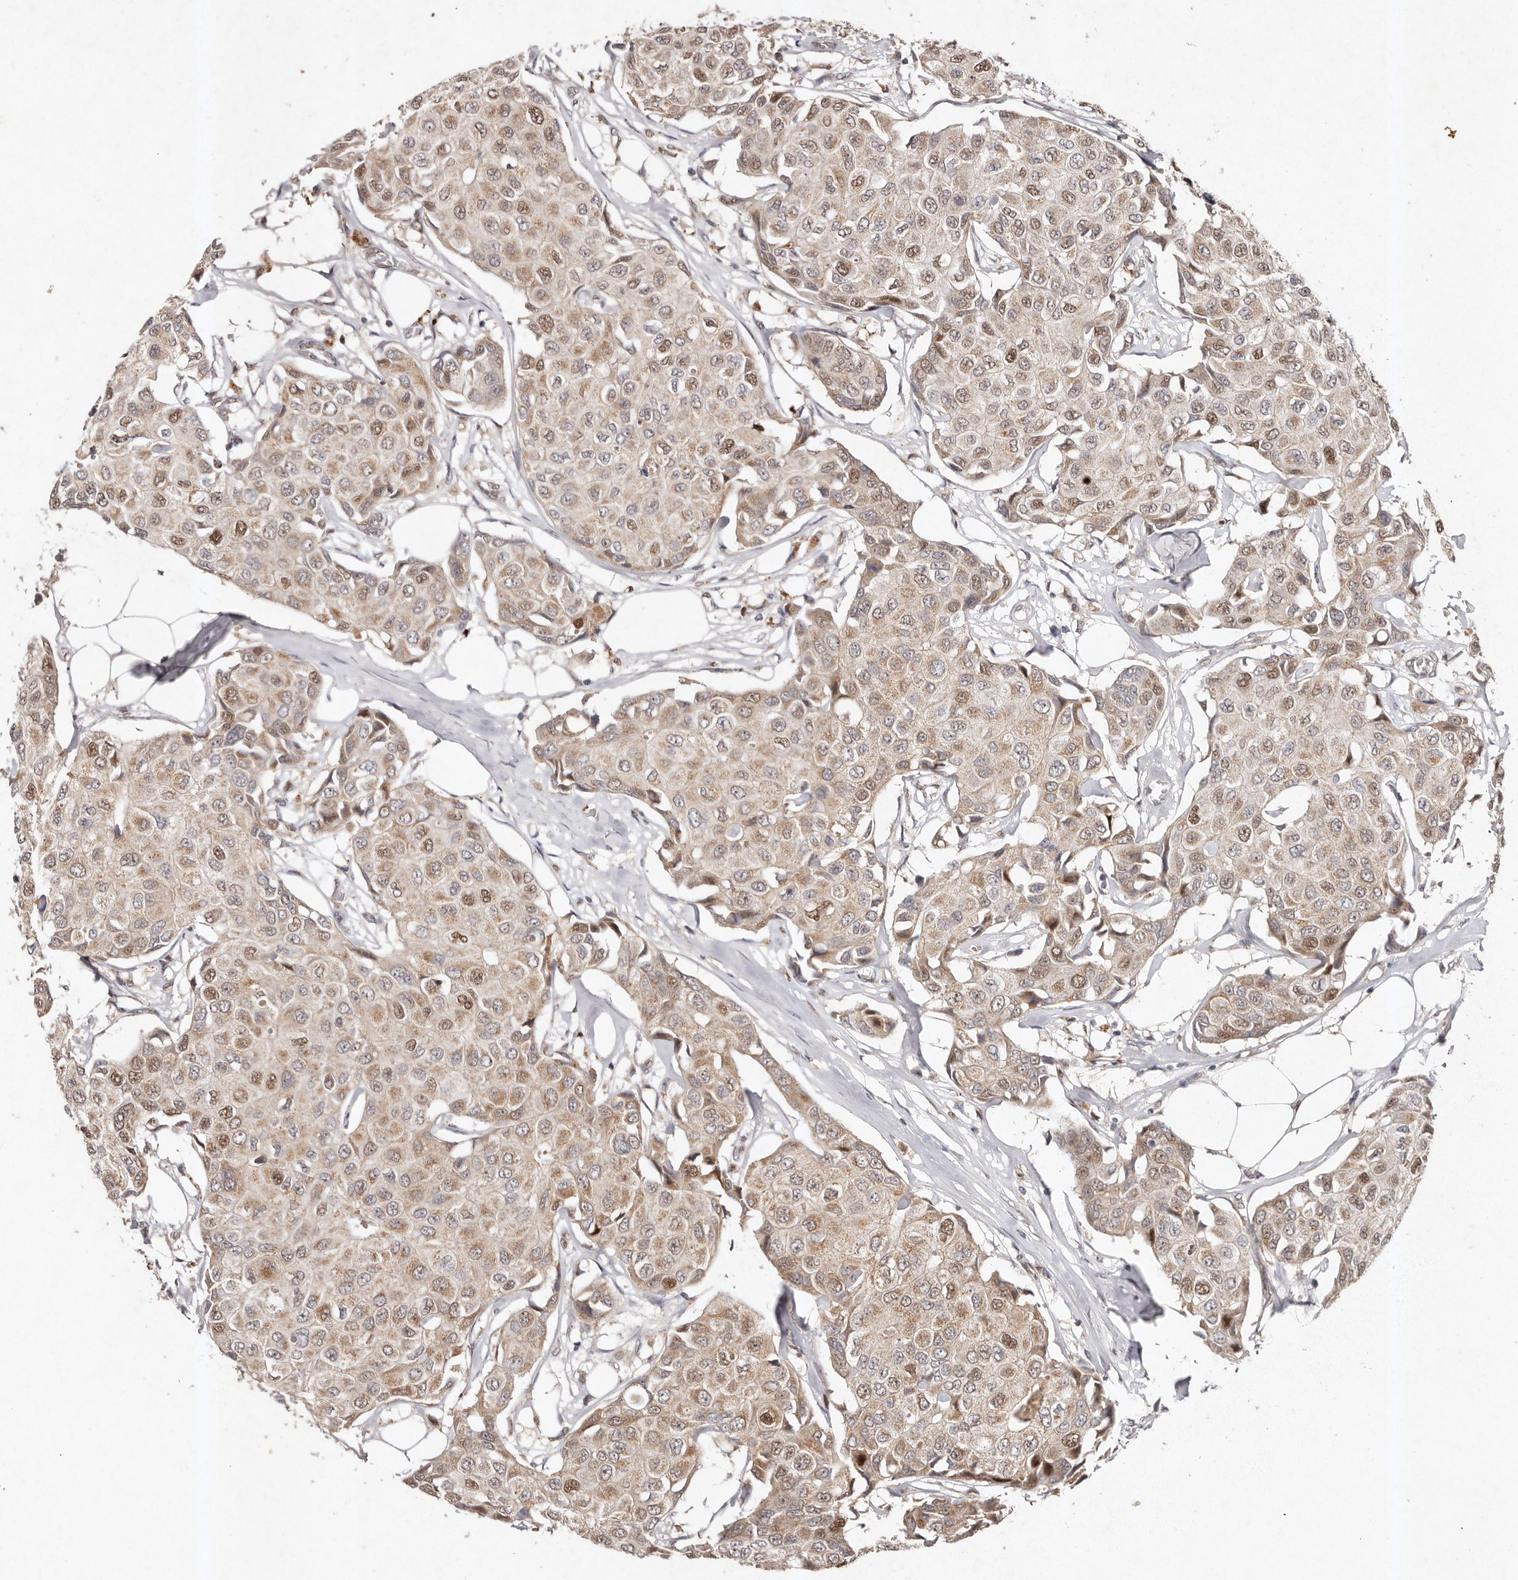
{"staining": {"intensity": "moderate", "quantity": ">75%", "location": "cytoplasmic/membranous,nuclear"}, "tissue": "breast cancer", "cell_type": "Tumor cells", "image_type": "cancer", "snomed": [{"axis": "morphology", "description": "Duct carcinoma"}, {"axis": "topography", "description": "Breast"}], "caption": "Protein analysis of breast infiltrating ductal carcinoma tissue demonstrates moderate cytoplasmic/membranous and nuclear staining in about >75% of tumor cells. The staining is performed using DAB brown chromogen to label protein expression. The nuclei are counter-stained blue using hematoxylin.", "gene": "KLF7", "patient": {"sex": "female", "age": 80}}